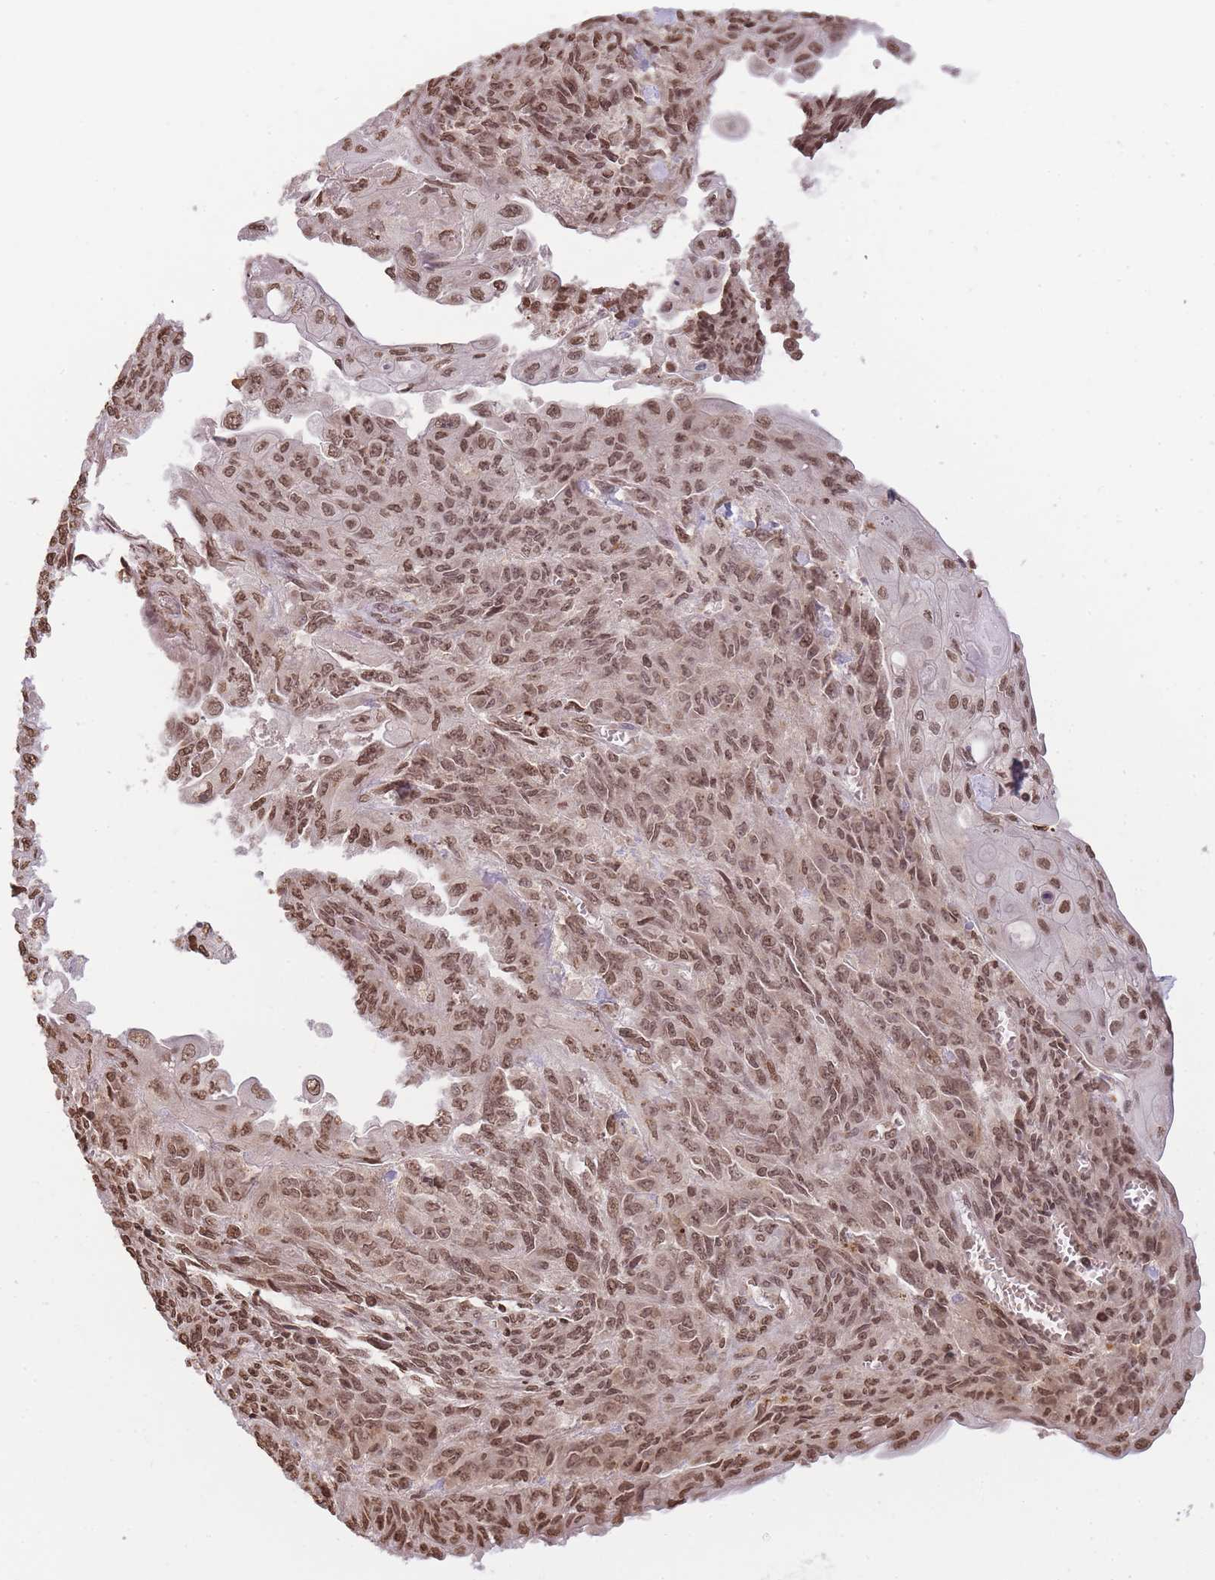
{"staining": {"intensity": "moderate", "quantity": ">75%", "location": "nuclear"}, "tissue": "endometrial cancer", "cell_type": "Tumor cells", "image_type": "cancer", "snomed": [{"axis": "morphology", "description": "Adenocarcinoma, NOS"}, {"axis": "topography", "description": "Endometrium"}], "caption": "Adenocarcinoma (endometrial) stained for a protein (brown) reveals moderate nuclear positive expression in about >75% of tumor cells.", "gene": "WWTR1", "patient": {"sex": "female", "age": 32}}